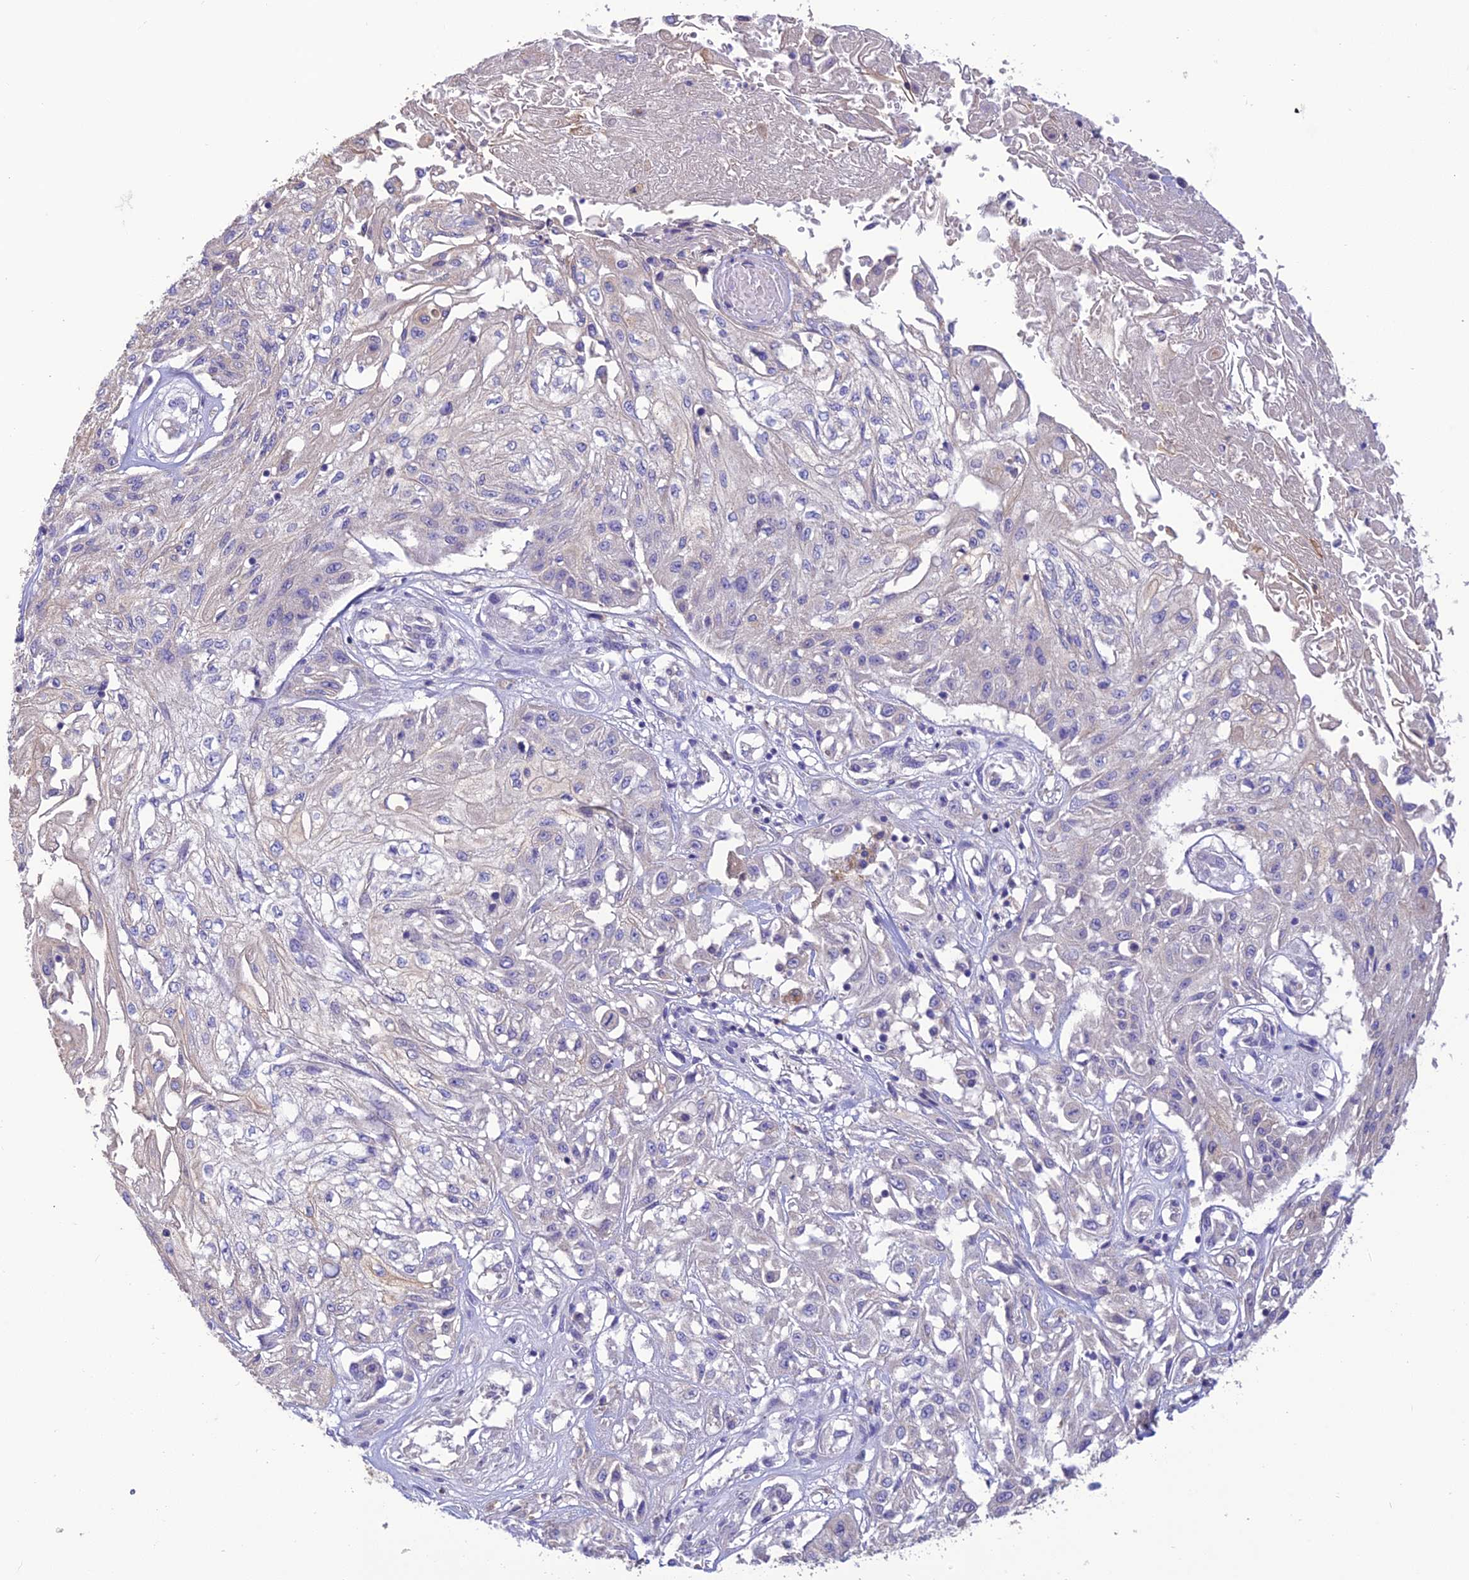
{"staining": {"intensity": "negative", "quantity": "none", "location": "none"}, "tissue": "skin cancer", "cell_type": "Tumor cells", "image_type": "cancer", "snomed": [{"axis": "morphology", "description": "Squamous cell carcinoma, NOS"}, {"axis": "morphology", "description": "Squamous cell carcinoma, metastatic, NOS"}, {"axis": "topography", "description": "Skin"}, {"axis": "topography", "description": "Lymph node"}], "caption": "DAB immunohistochemical staining of human skin metastatic squamous cell carcinoma reveals no significant staining in tumor cells. (DAB immunohistochemistry (IHC) visualized using brightfield microscopy, high magnification).", "gene": "SFT2D2", "patient": {"sex": "male", "age": 75}}